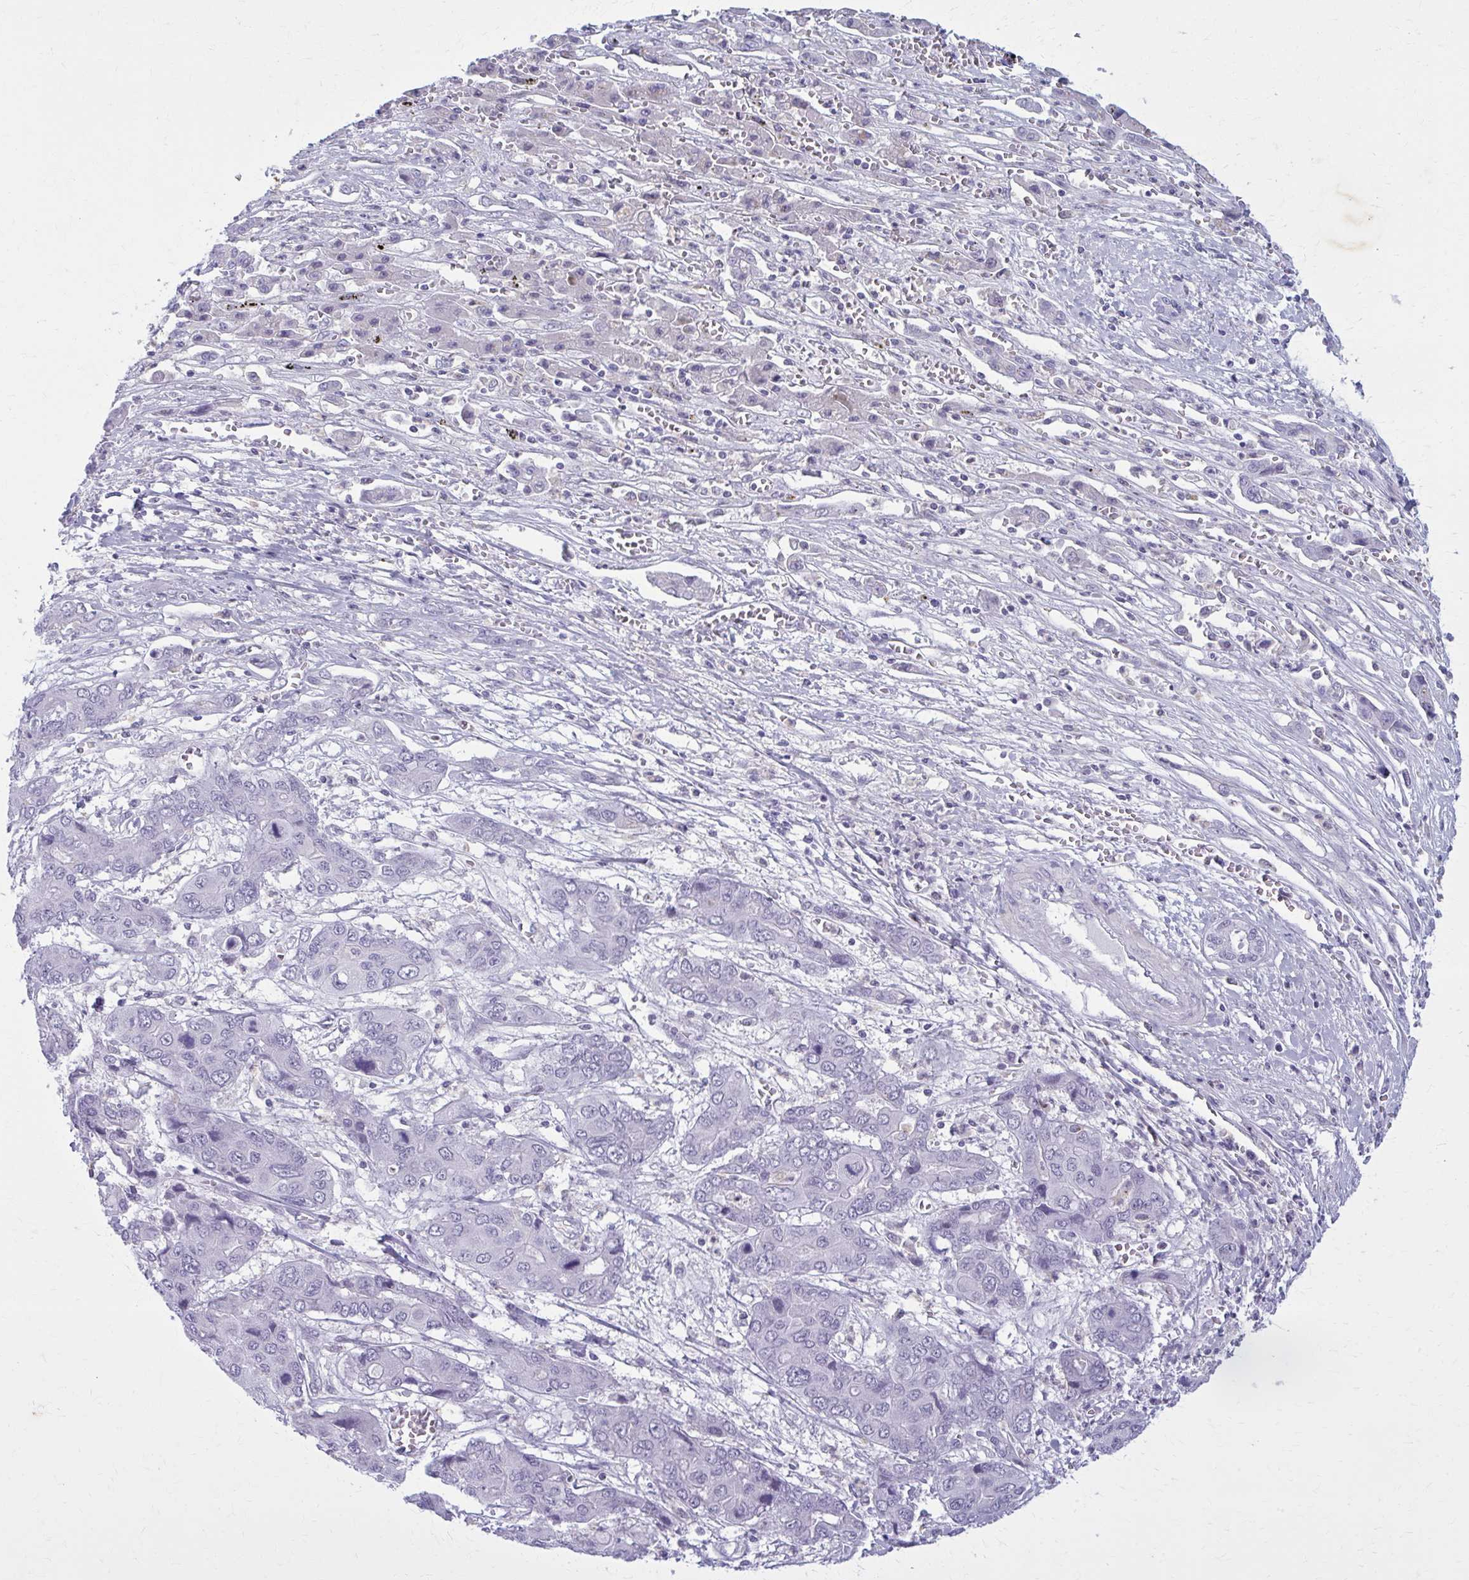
{"staining": {"intensity": "negative", "quantity": "none", "location": "none"}, "tissue": "liver cancer", "cell_type": "Tumor cells", "image_type": "cancer", "snomed": [{"axis": "morphology", "description": "Cholangiocarcinoma"}, {"axis": "topography", "description": "Liver"}], "caption": "Liver cancer (cholangiocarcinoma) stained for a protein using immunohistochemistry exhibits no positivity tumor cells.", "gene": "CARD9", "patient": {"sex": "male", "age": 67}}